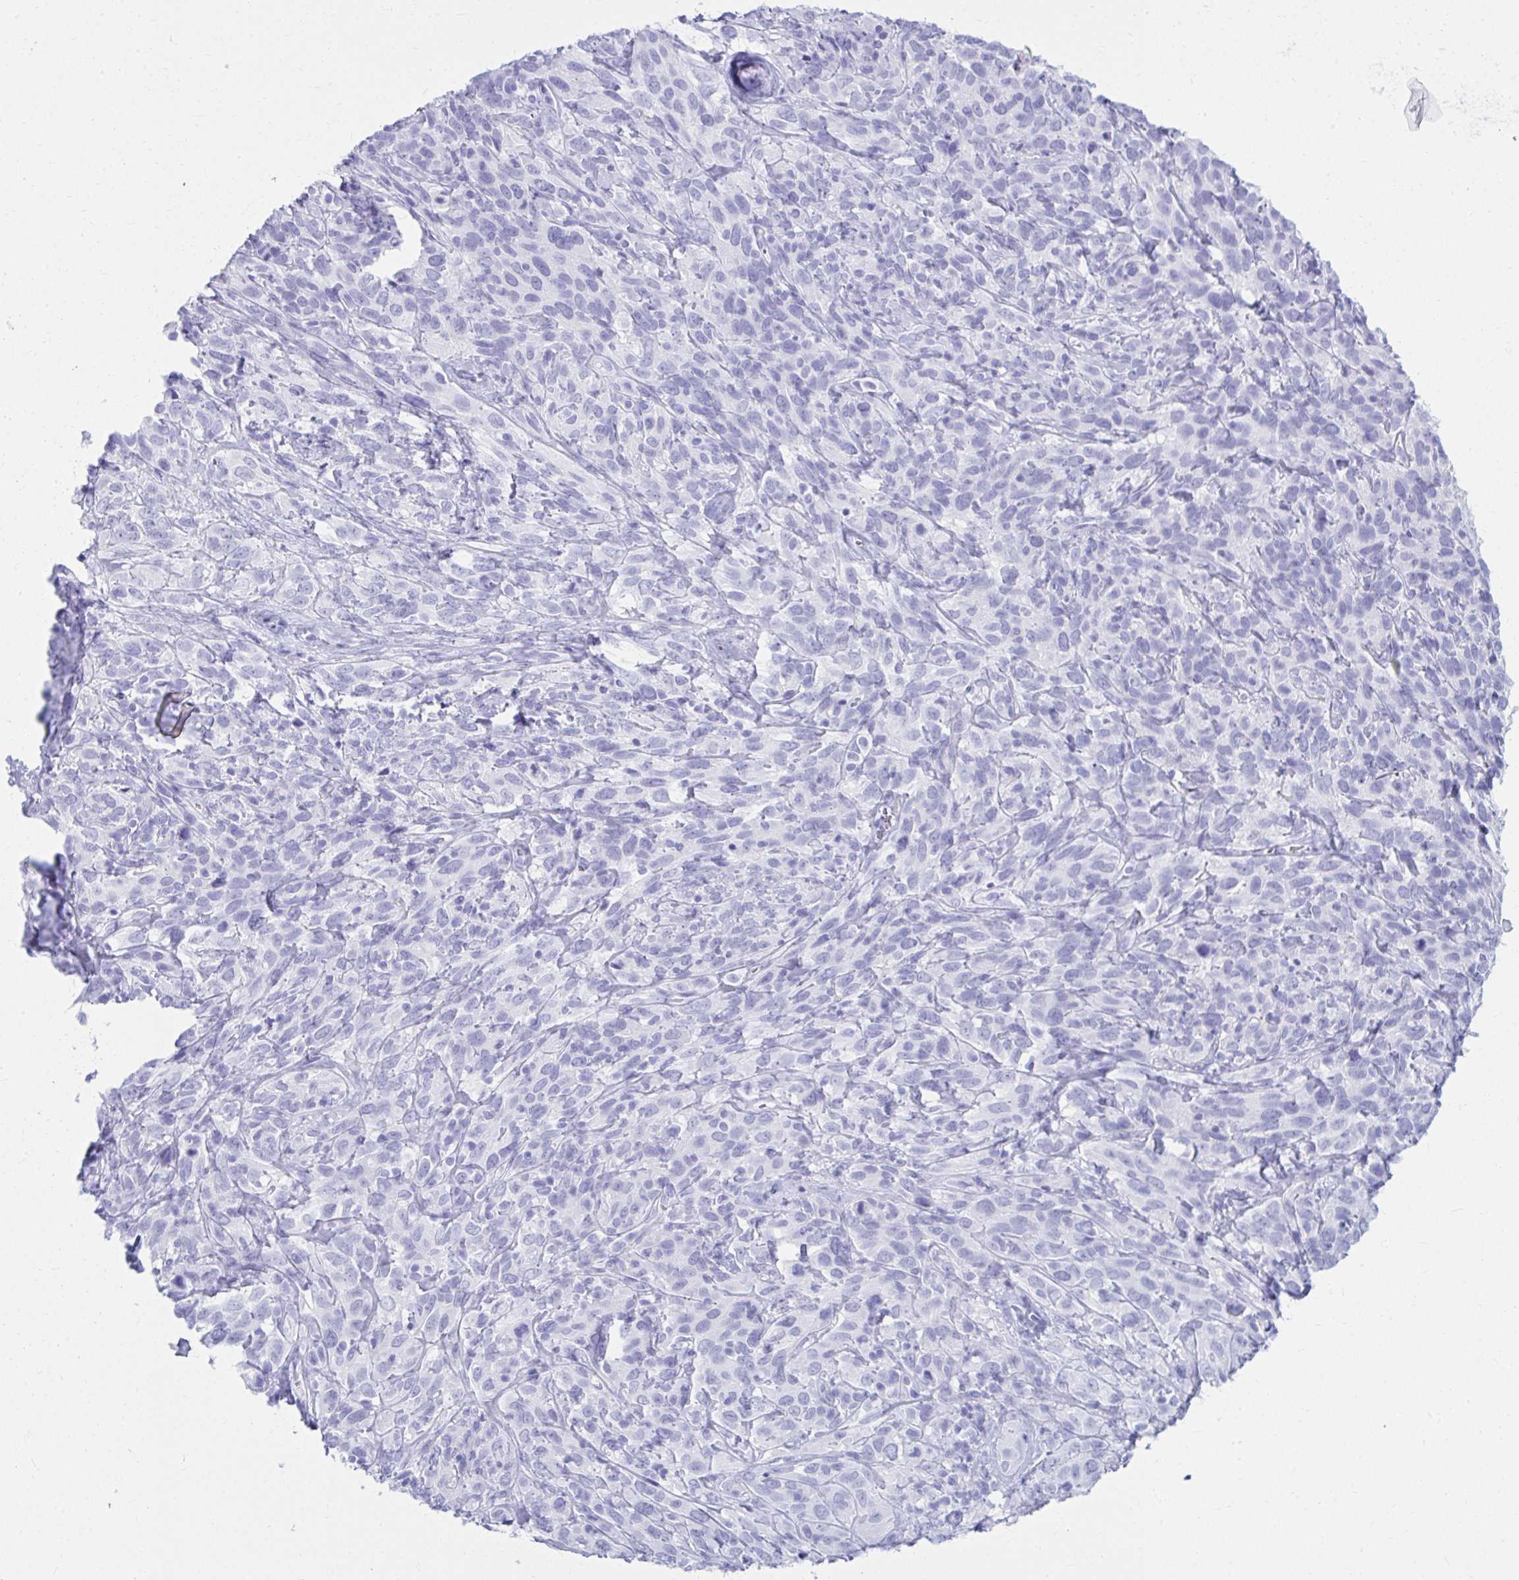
{"staining": {"intensity": "negative", "quantity": "none", "location": "none"}, "tissue": "cervical cancer", "cell_type": "Tumor cells", "image_type": "cancer", "snomed": [{"axis": "morphology", "description": "Normal tissue, NOS"}, {"axis": "morphology", "description": "Squamous cell carcinoma, NOS"}, {"axis": "topography", "description": "Cervix"}], "caption": "Cervical cancer was stained to show a protein in brown. There is no significant staining in tumor cells.", "gene": "ATP4B", "patient": {"sex": "female", "age": 51}}